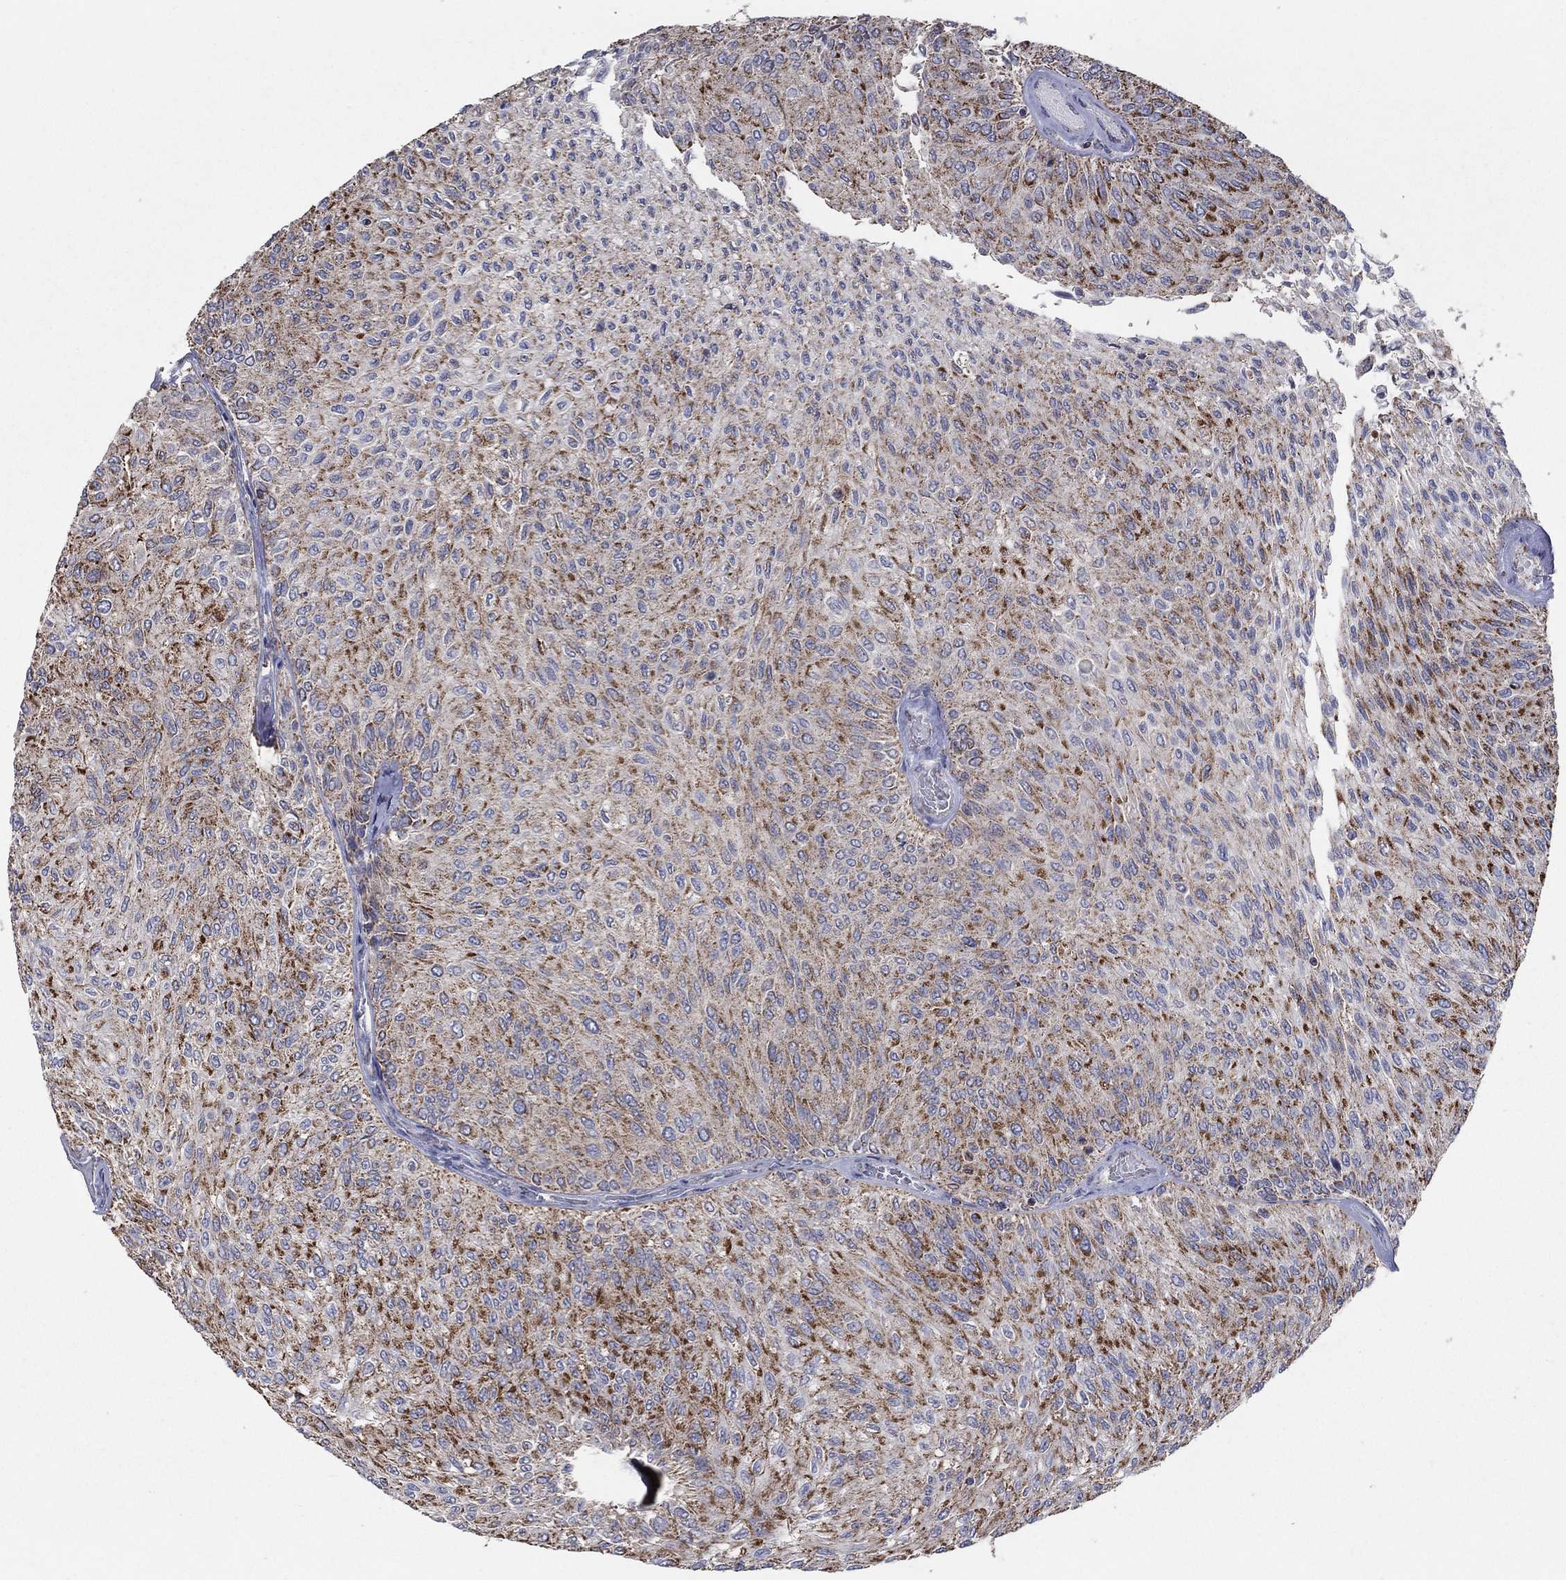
{"staining": {"intensity": "strong", "quantity": "25%-75%", "location": "cytoplasmic/membranous"}, "tissue": "urothelial cancer", "cell_type": "Tumor cells", "image_type": "cancer", "snomed": [{"axis": "morphology", "description": "Urothelial carcinoma, Low grade"}, {"axis": "topography", "description": "Urinary bladder"}], "caption": "A brown stain highlights strong cytoplasmic/membranous expression of a protein in human urothelial cancer tumor cells.", "gene": "C9orf85", "patient": {"sex": "male", "age": 78}}